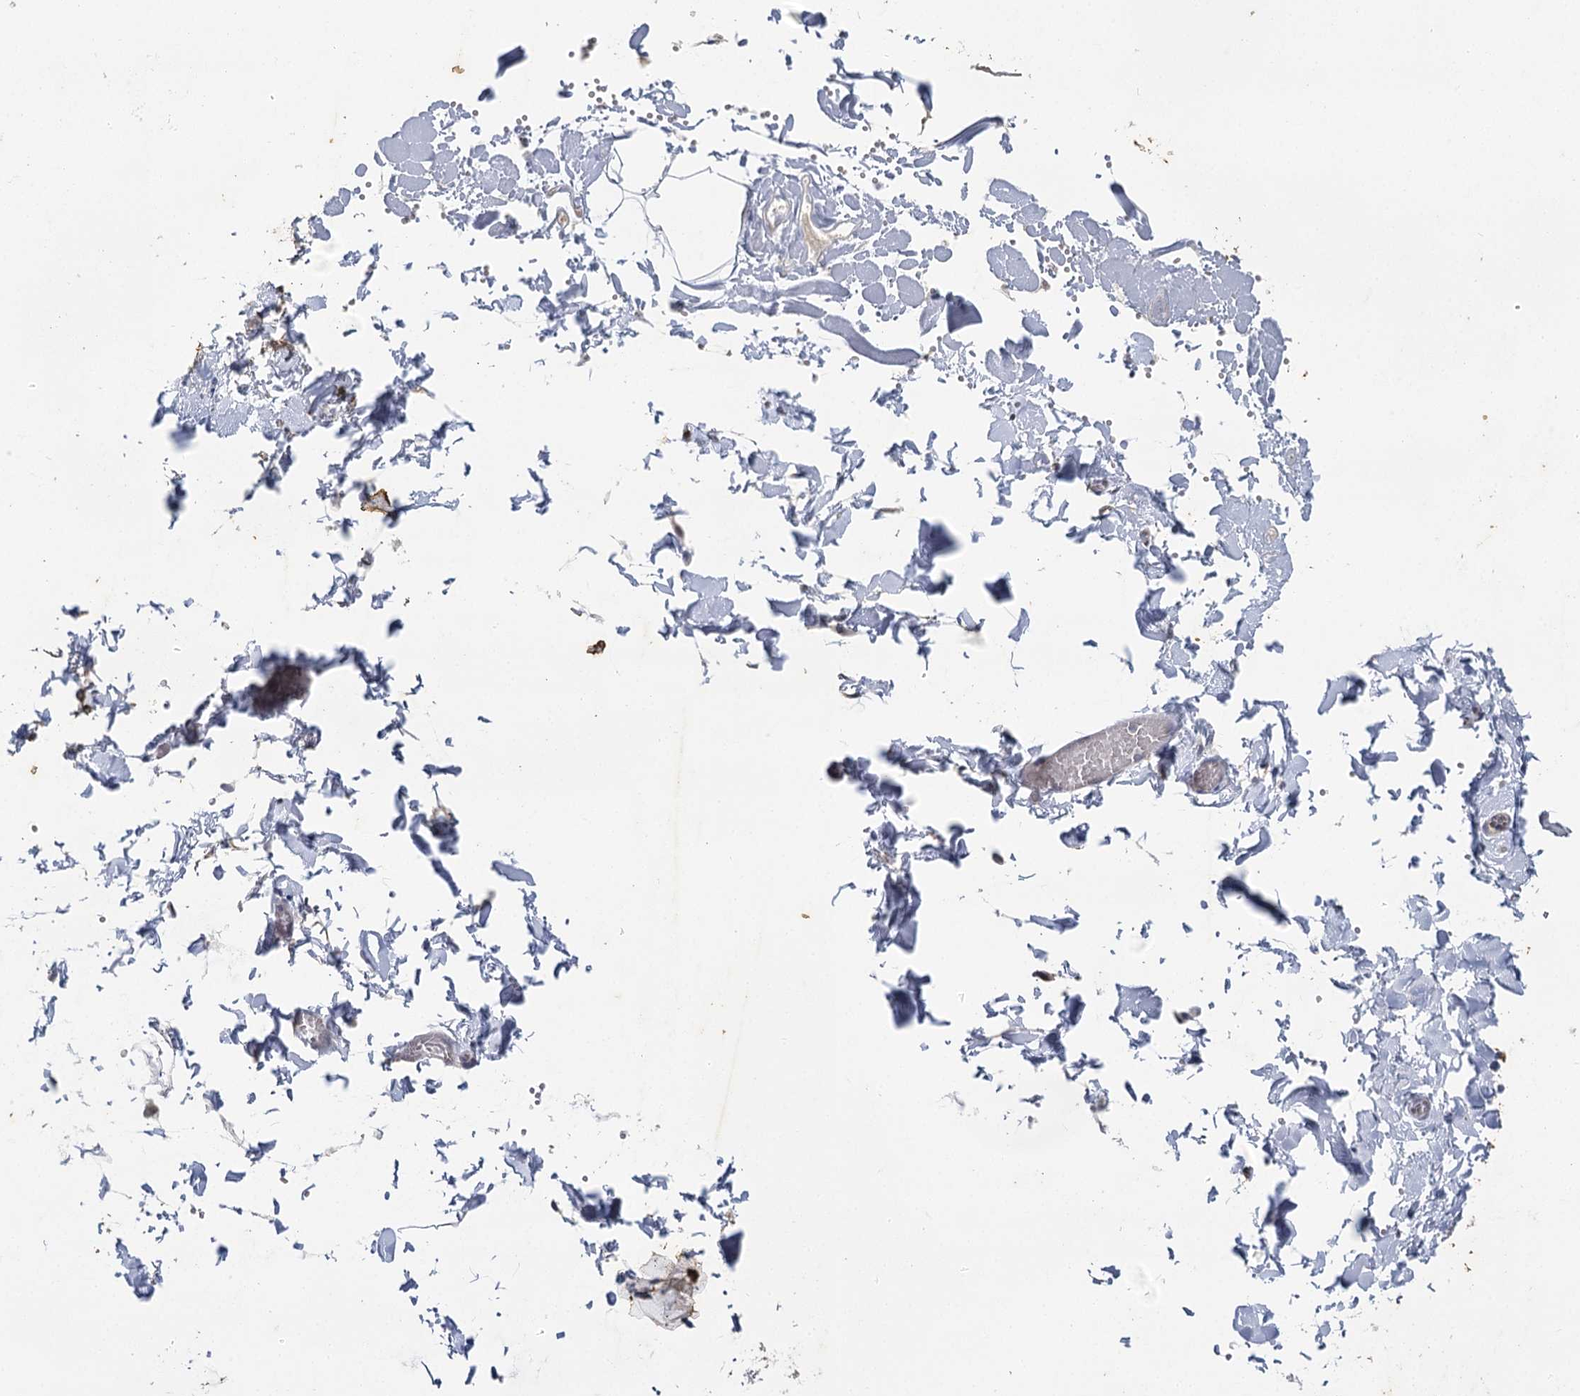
{"staining": {"intensity": "negative", "quantity": "none", "location": "none"}, "tissue": "adipose tissue", "cell_type": "Adipocytes", "image_type": "normal", "snomed": [{"axis": "morphology", "description": "Normal tissue, NOS"}, {"axis": "topography", "description": "Gallbladder"}, {"axis": "topography", "description": "Peripheral nerve tissue"}], "caption": "Adipose tissue stained for a protein using IHC displays no positivity adipocytes.", "gene": "IL11RA", "patient": {"sex": "male", "age": 38}}